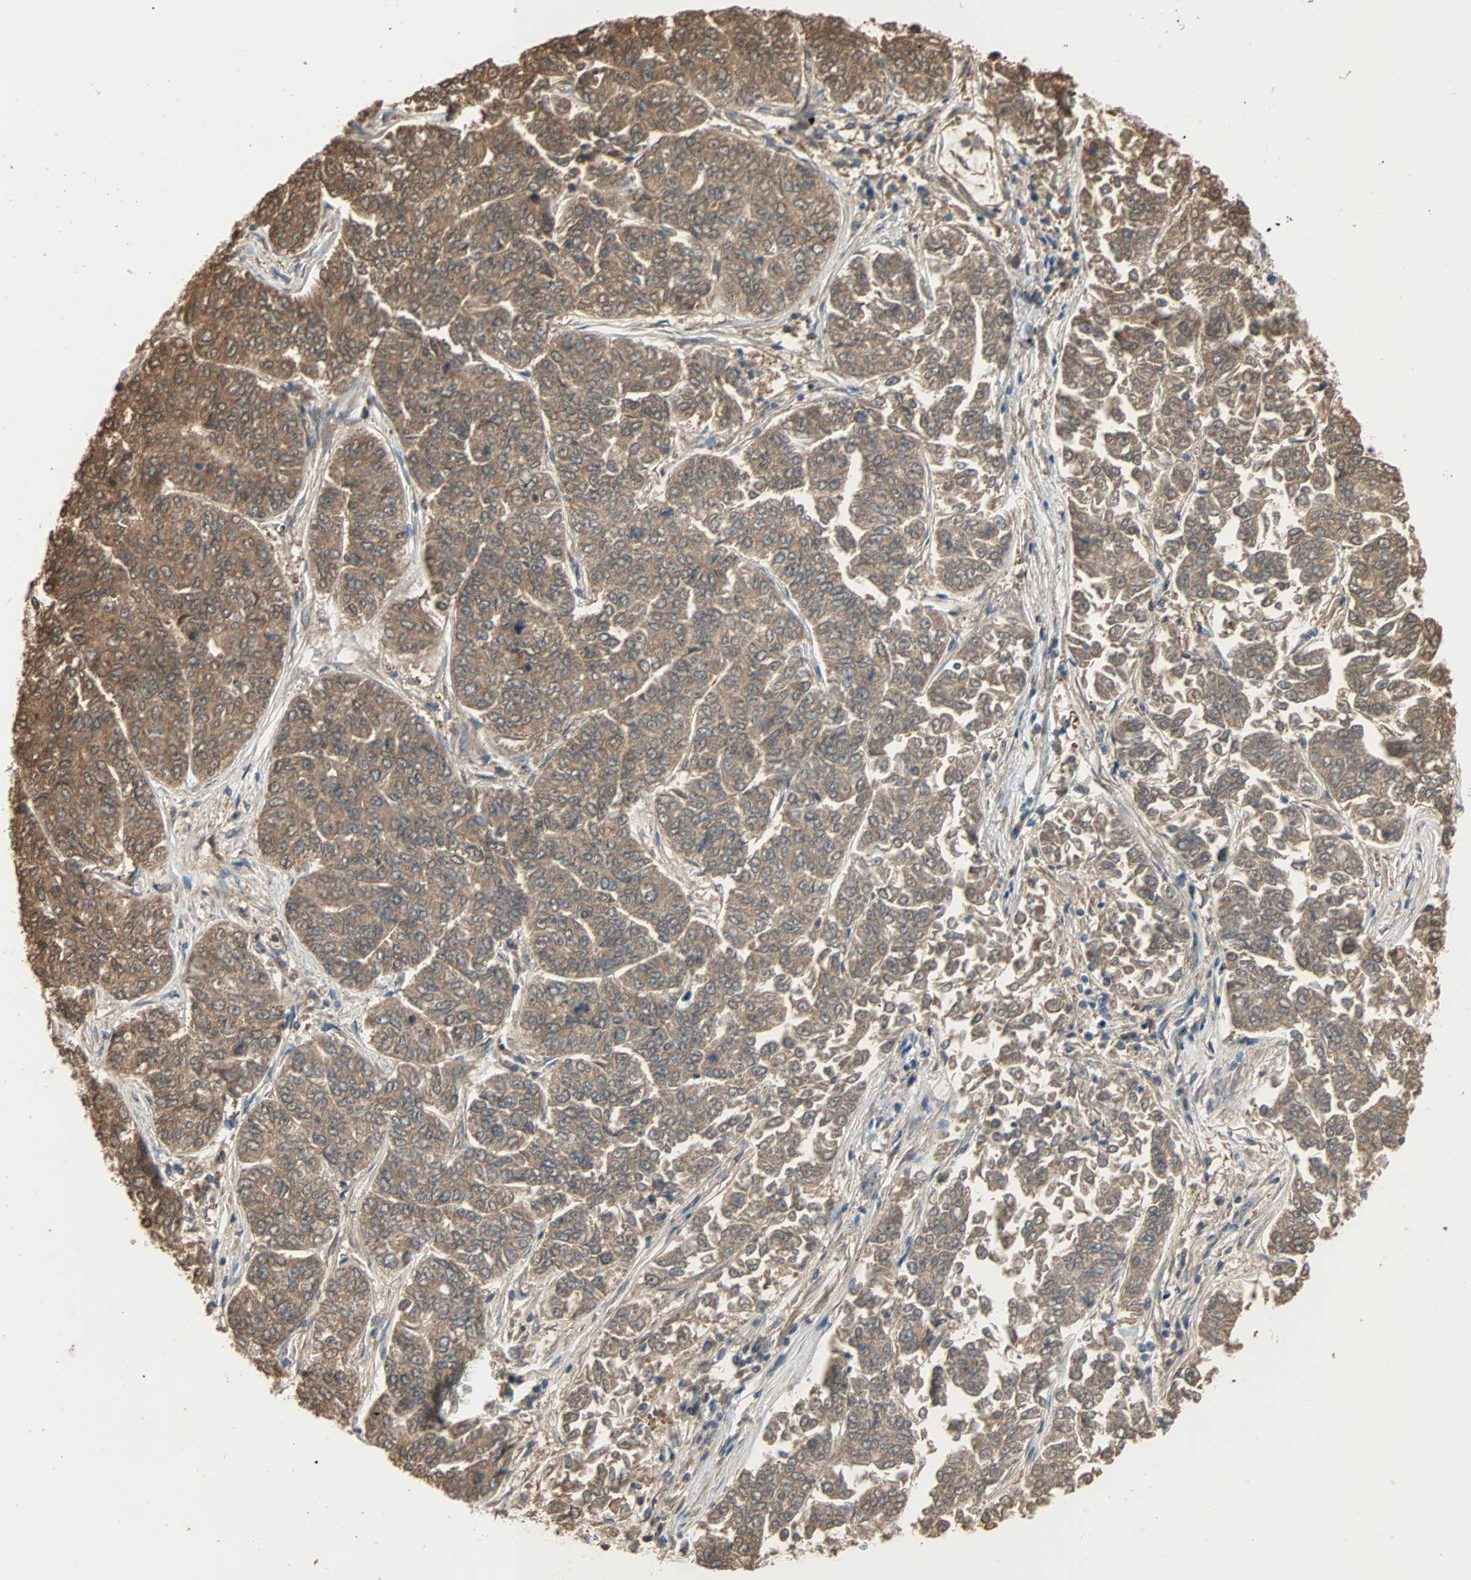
{"staining": {"intensity": "moderate", "quantity": ">75%", "location": "cytoplasmic/membranous"}, "tissue": "lung cancer", "cell_type": "Tumor cells", "image_type": "cancer", "snomed": [{"axis": "morphology", "description": "Adenocarcinoma, NOS"}, {"axis": "topography", "description": "Lung"}], "caption": "Protein expression analysis of human lung cancer reveals moderate cytoplasmic/membranous staining in about >75% of tumor cells.", "gene": "PRDX1", "patient": {"sex": "male", "age": 84}}